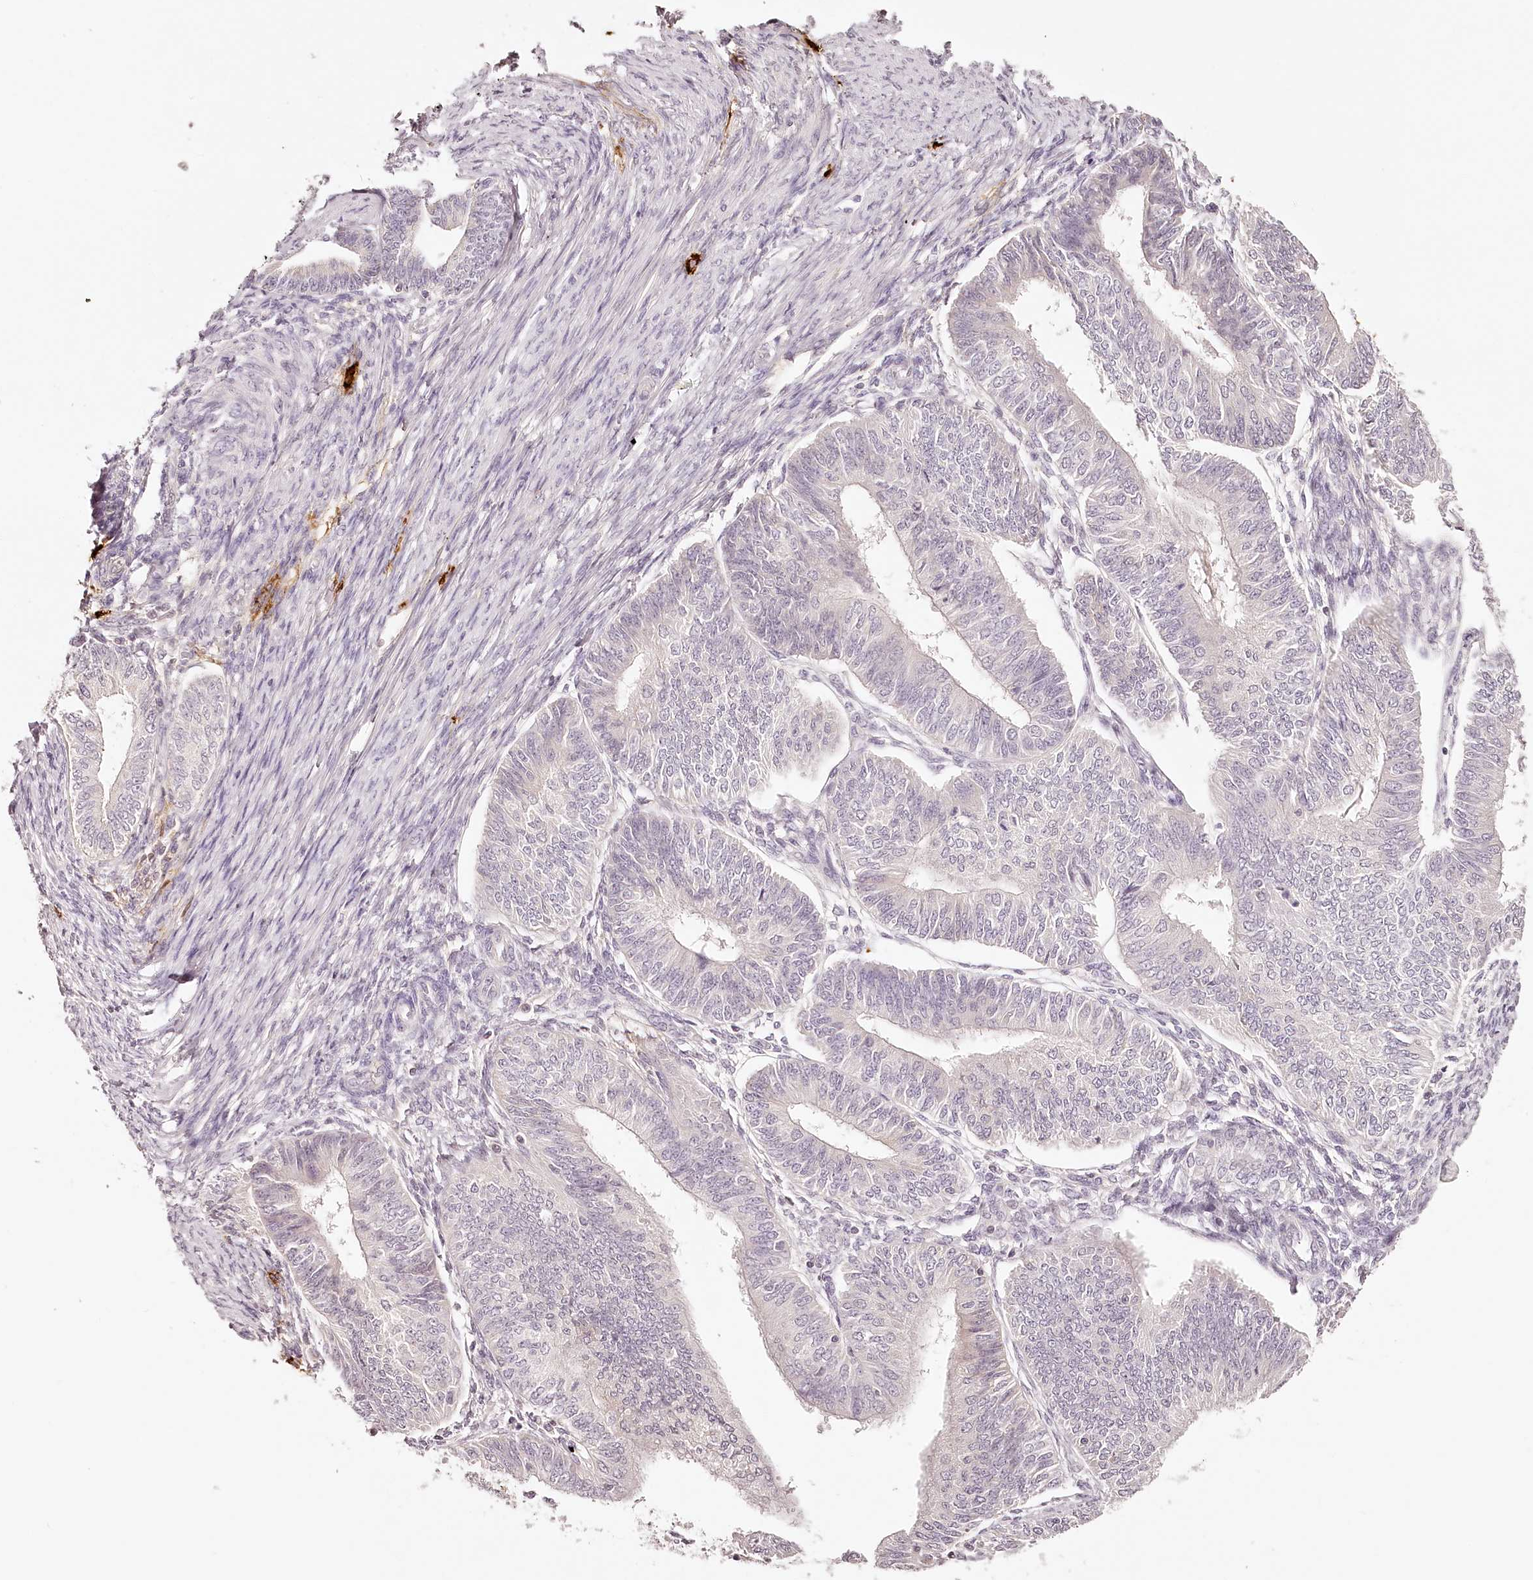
{"staining": {"intensity": "negative", "quantity": "none", "location": "none"}, "tissue": "endometrial cancer", "cell_type": "Tumor cells", "image_type": "cancer", "snomed": [{"axis": "morphology", "description": "Adenocarcinoma, NOS"}, {"axis": "topography", "description": "Endometrium"}], "caption": "Immunohistochemistry (IHC) of human adenocarcinoma (endometrial) shows no expression in tumor cells.", "gene": "SYNGR1", "patient": {"sex": "female", "age": 58}}